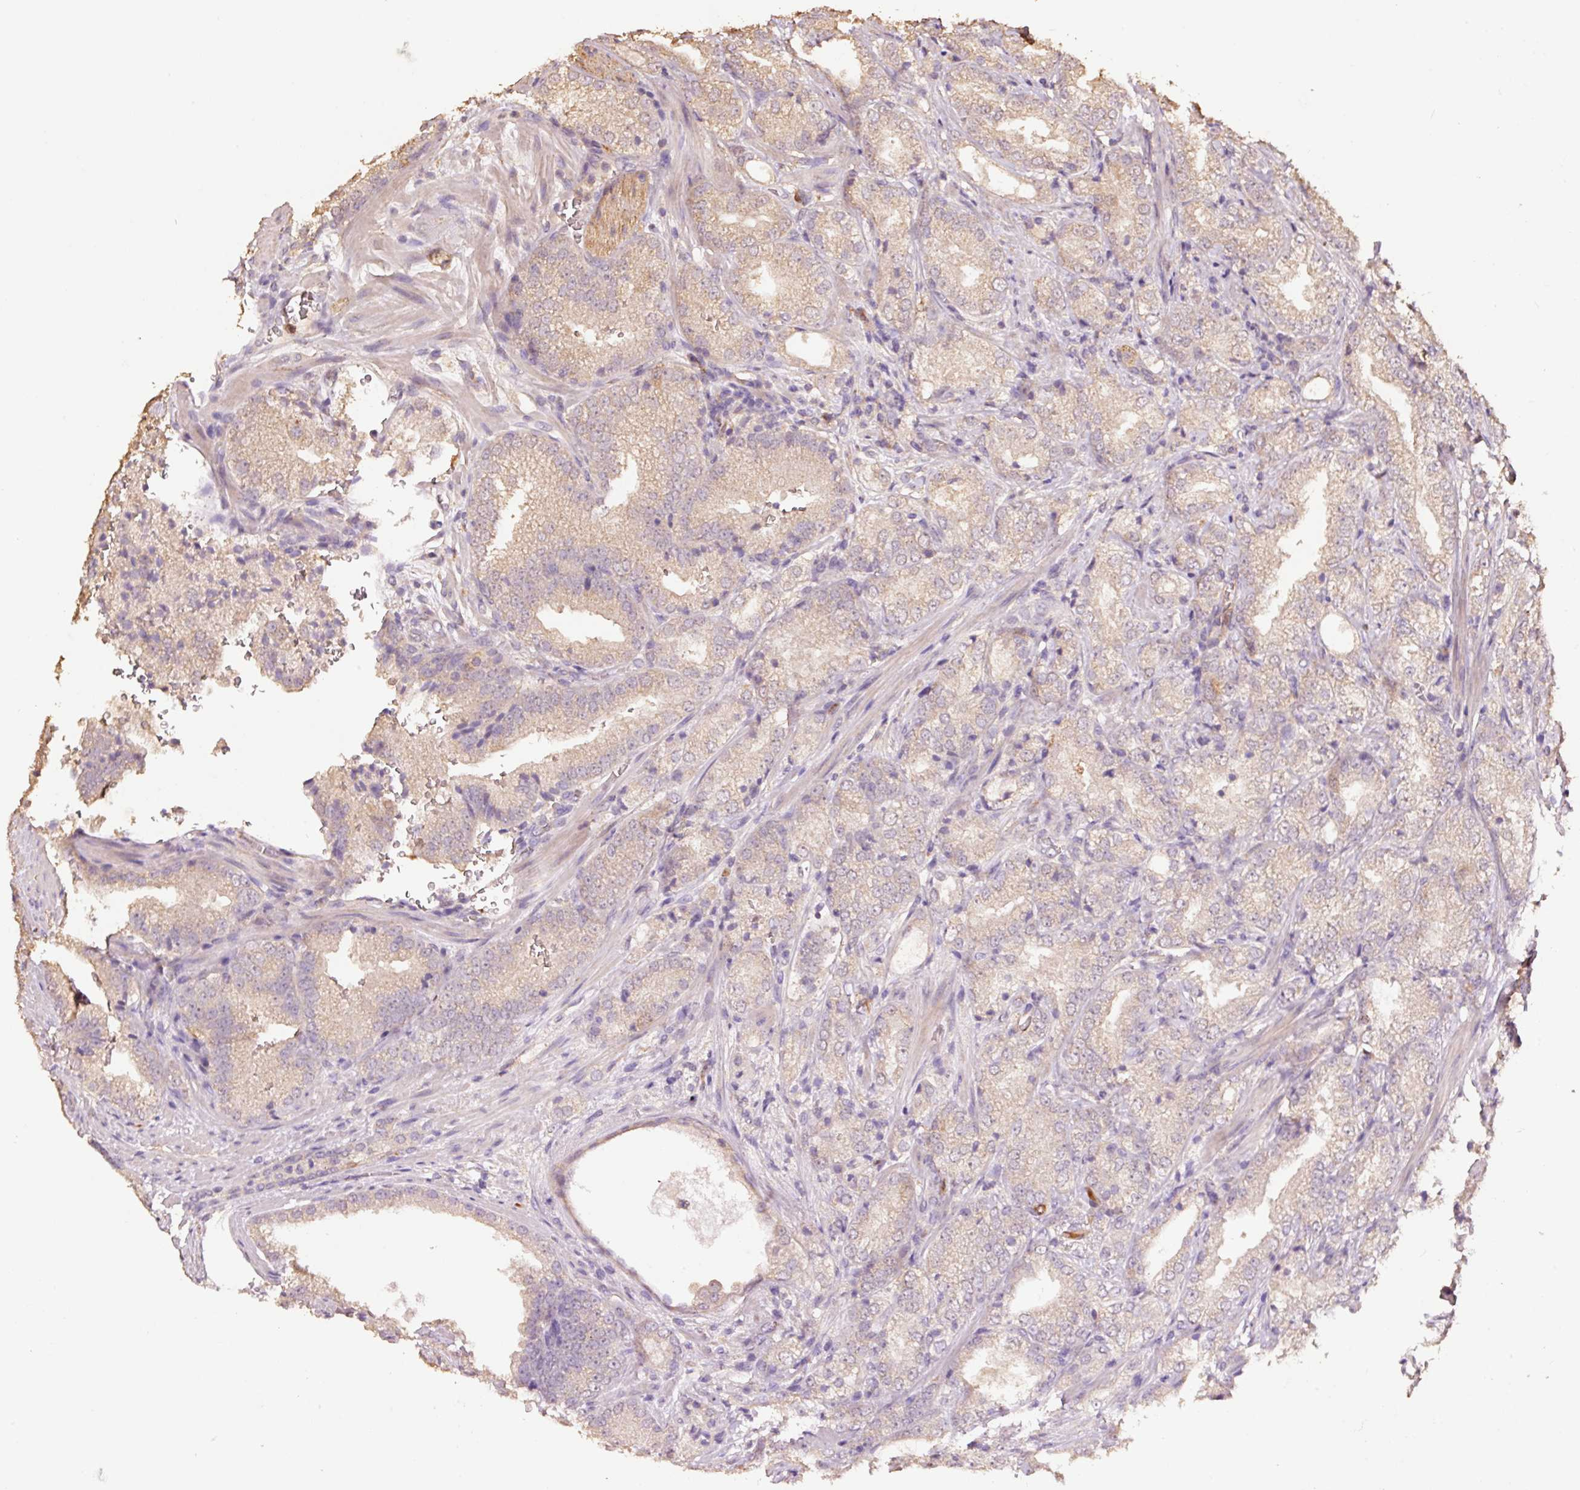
{"staining": {"intensity": "weak", "quantity": ">75%", "location": "cytoplasmic/membranous"}, "tissue": "prostate cancer", "cell_type": "Tumor cells", "image_type": "cancer", "snomed": [{"axis": "morphology", "description": "Adenocarcinoma, High grade"}, {"axis": "topography", "description": "Prostate"}], "caption": "This image exhibits immunohistochemistry staining of human prostate cancer (high-grade adenocarcinoma), with low weak cytoplasmic/membranous positivity in about >75% of tumor cells.", "gene": "HERC2", "patient": {"sex": "male", "age": 63}}